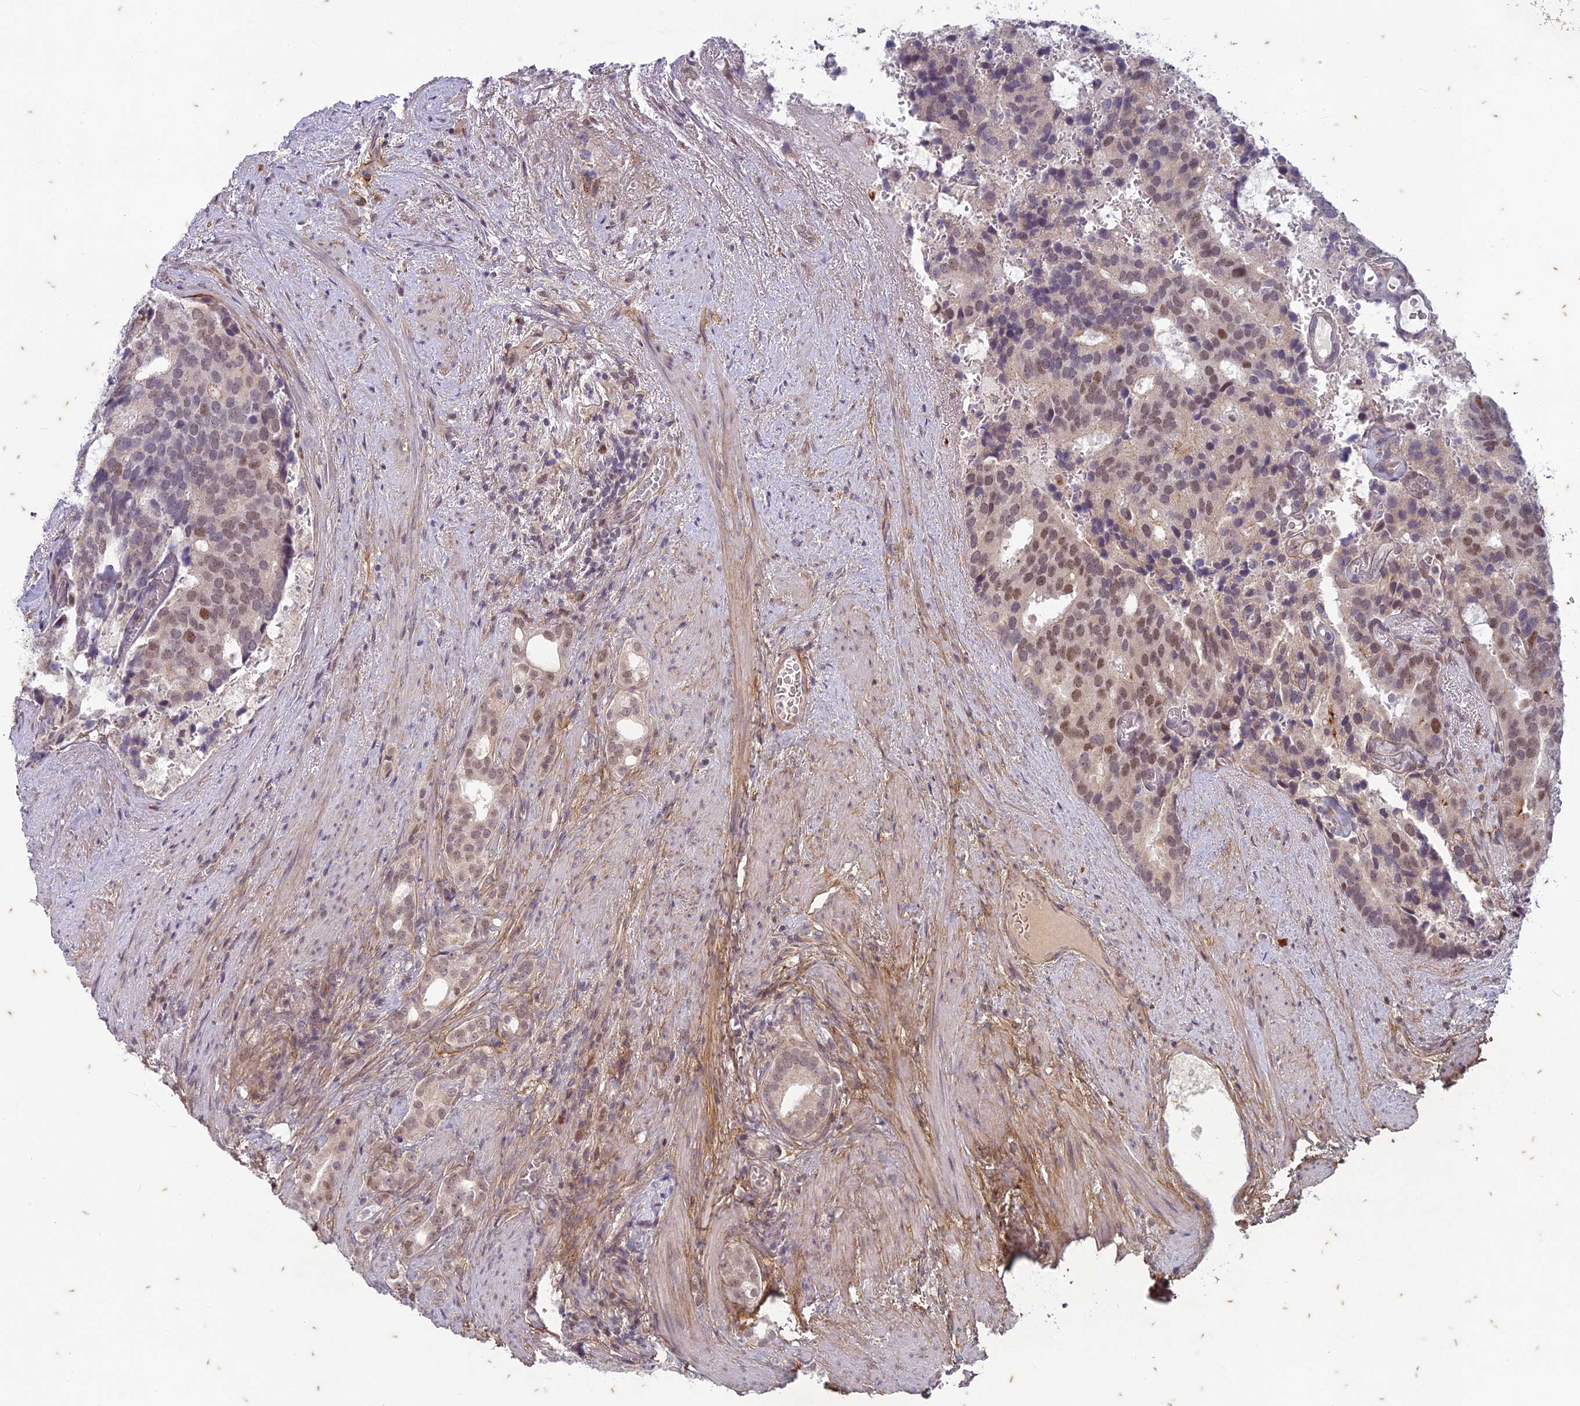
{"staining": {"intensity": "moderate", "quantity": ">75%", "location": "nuclear"}, "tissue": "prostate cancer", "cell_type": "Tumor cells", "image_type": "cancer", "snomed": [{"axis": "morphology", "description": "Adenocarcinoma, Low grade"}, {"axis": "topography", "description": "Prostate"}], "caption": "DAB immunohistochemical staining of human low-grade adenocarcinoma (prostate) shows moderate nuclear protein positivity in about >75% of tumor cells.", "gene": "PABPN1L", "patient": {"sex": "male", "age": 71}}